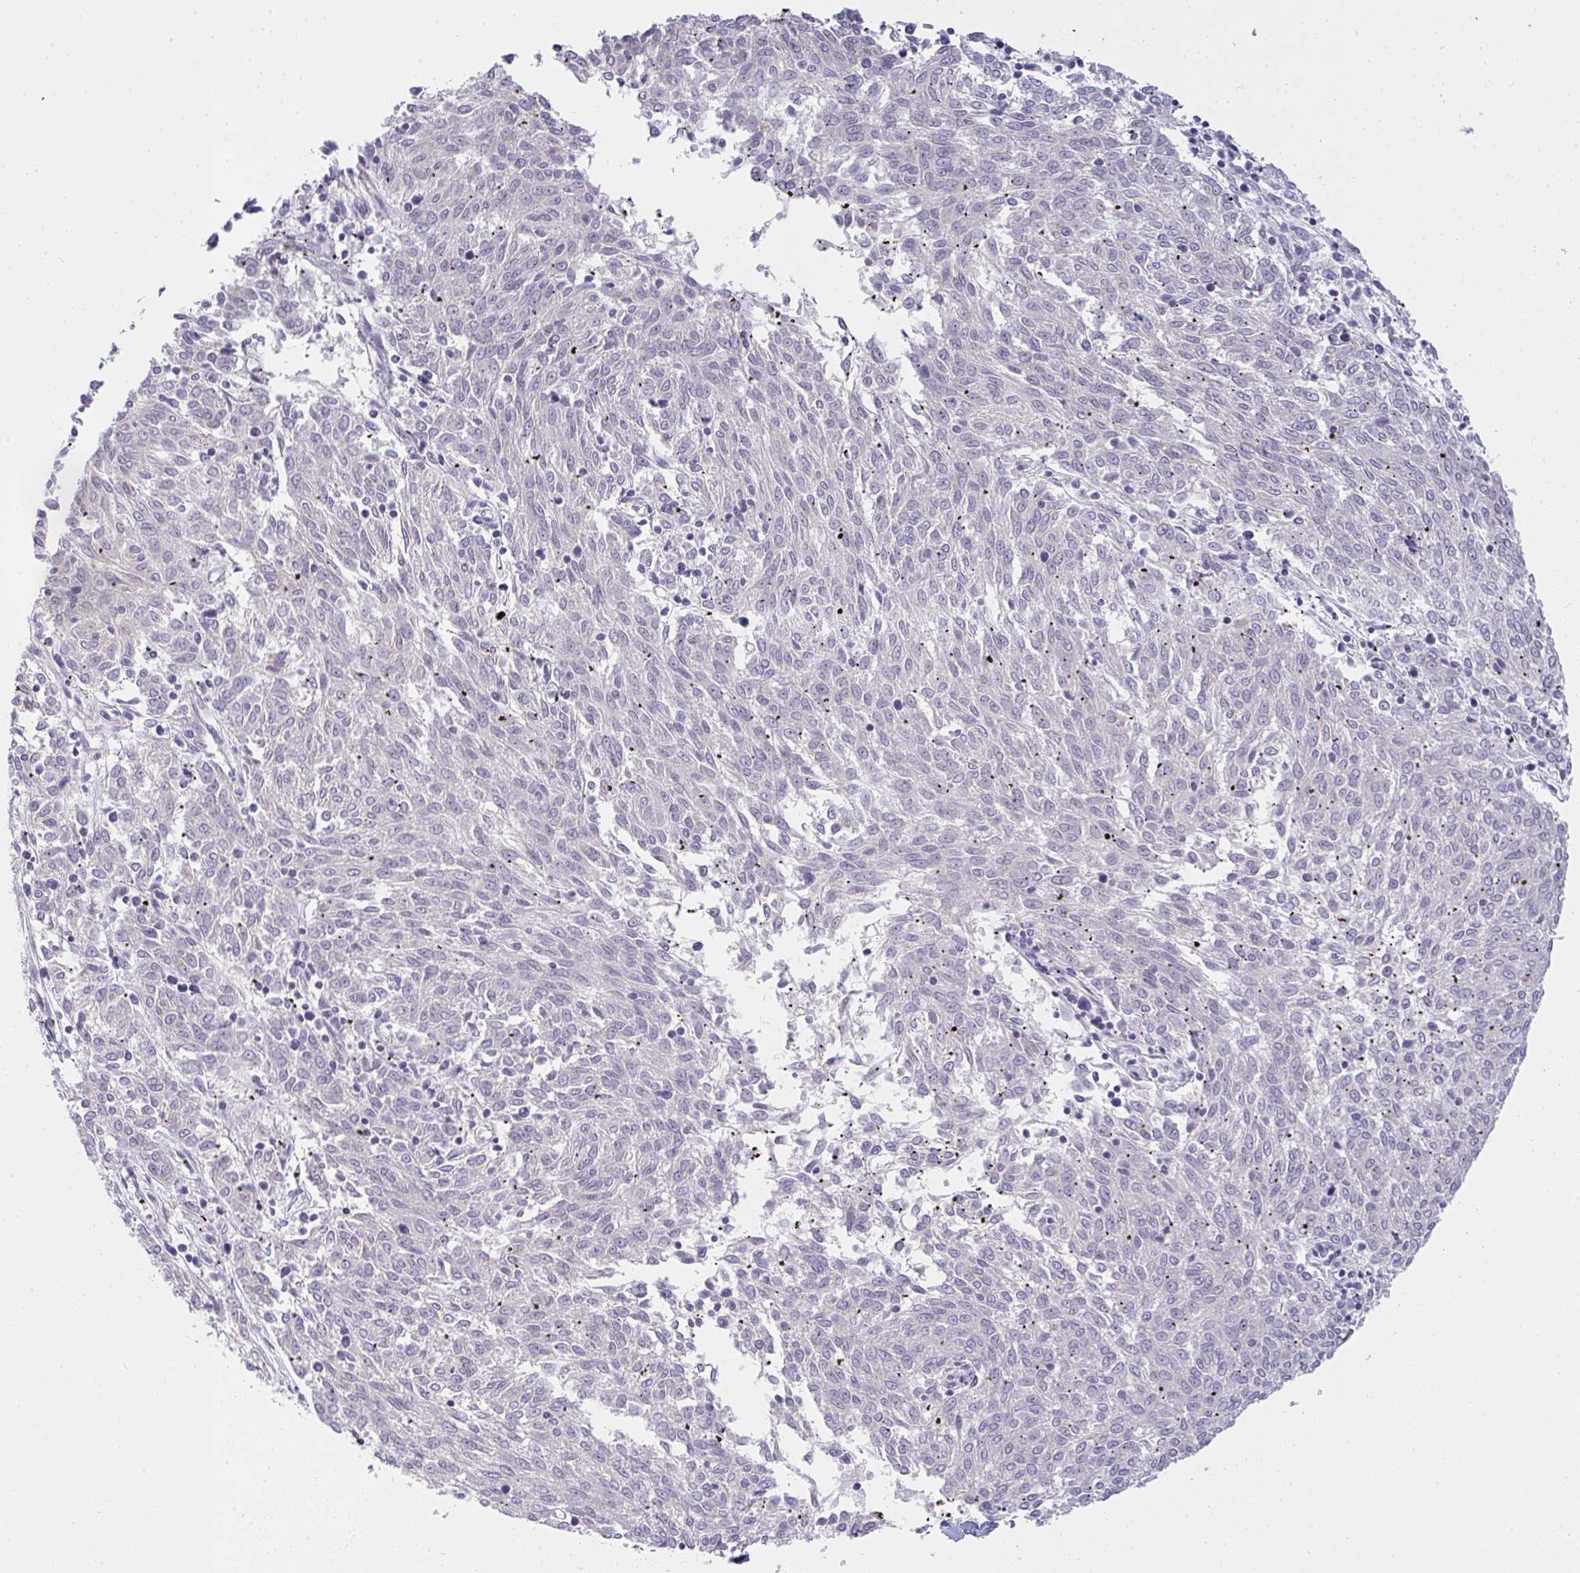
{"staining": {"intensity": "negative", "quantity": "none", "location": "none"}, "tissue": "melanoma", "cell_type": "Tumor cells", "image_type": "cancer", "snomed": [{"axis": "morphology", "description": "Malignant melanoma, NOS"}, {"axis": "topography", "description": "Skin"}], "caption": "Immunohistochemical staining of human melanoma shows no significant positivity in tumor cells.", "gene": "GSDMB", "patient": {"sex": "female", "age": 72}}